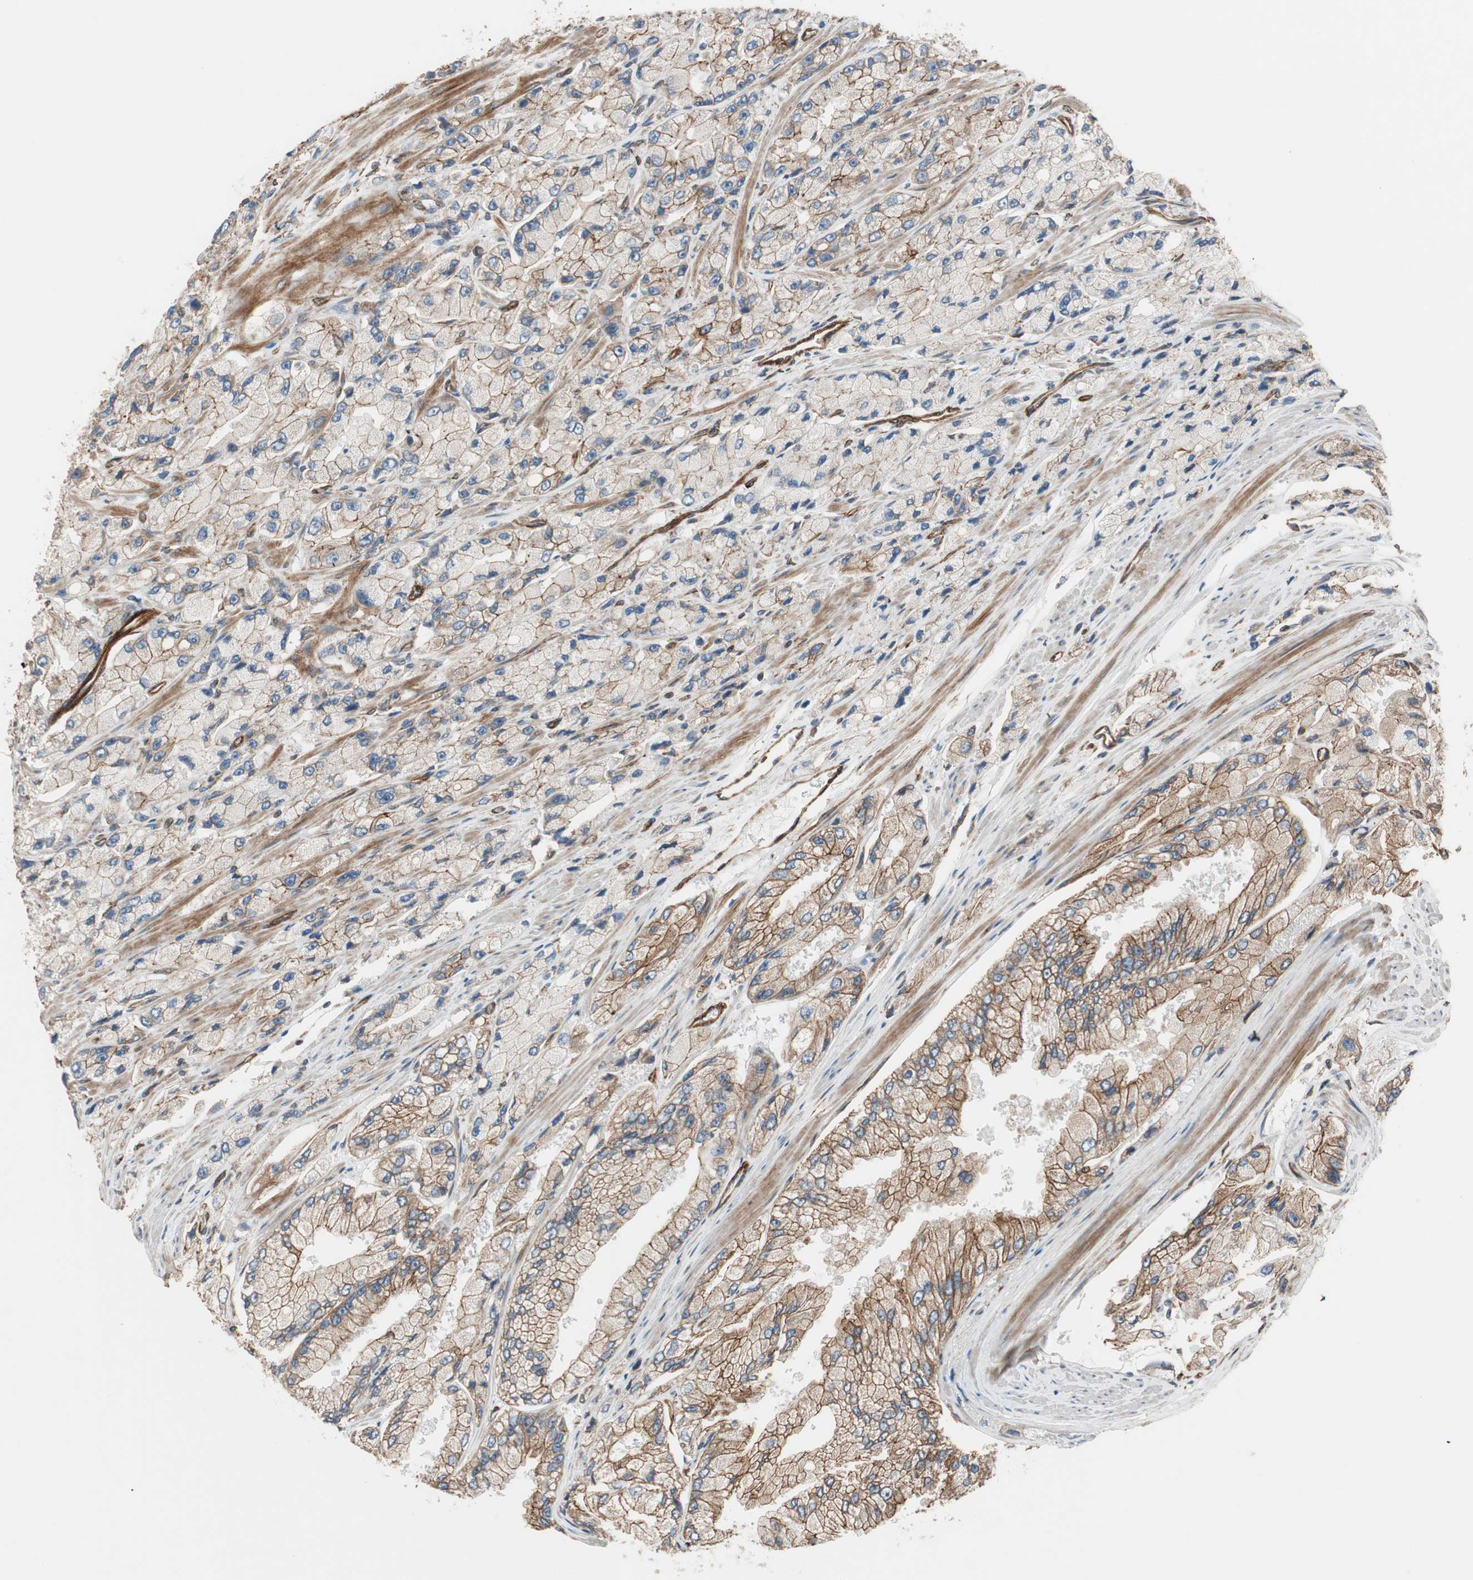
{"staining": {"intensity": "moderate", "quantity": ">75%", "location": "cytoplasmic/membranous"}, "tissue": "prostate cancer", "cell_type": "Tumor cells", "image_type": "cancer", "snomed": [{"axis": "morphology", "description": "Adenocarcinoma, High grade"}, {"axis": "topography", "description": "Prostate"}], "caption": "Immunohistochemistry of high-grade adenocarcinoma (prostate) demonstrates medium levels of moderate cytoplasmic/membranous positivity in approximately >75% of tumor cells. (Brightfield microscopy of DAB IHC at high magnification).", "gene": "TCTA", "patient": {"sex": "male", "age": 58}}